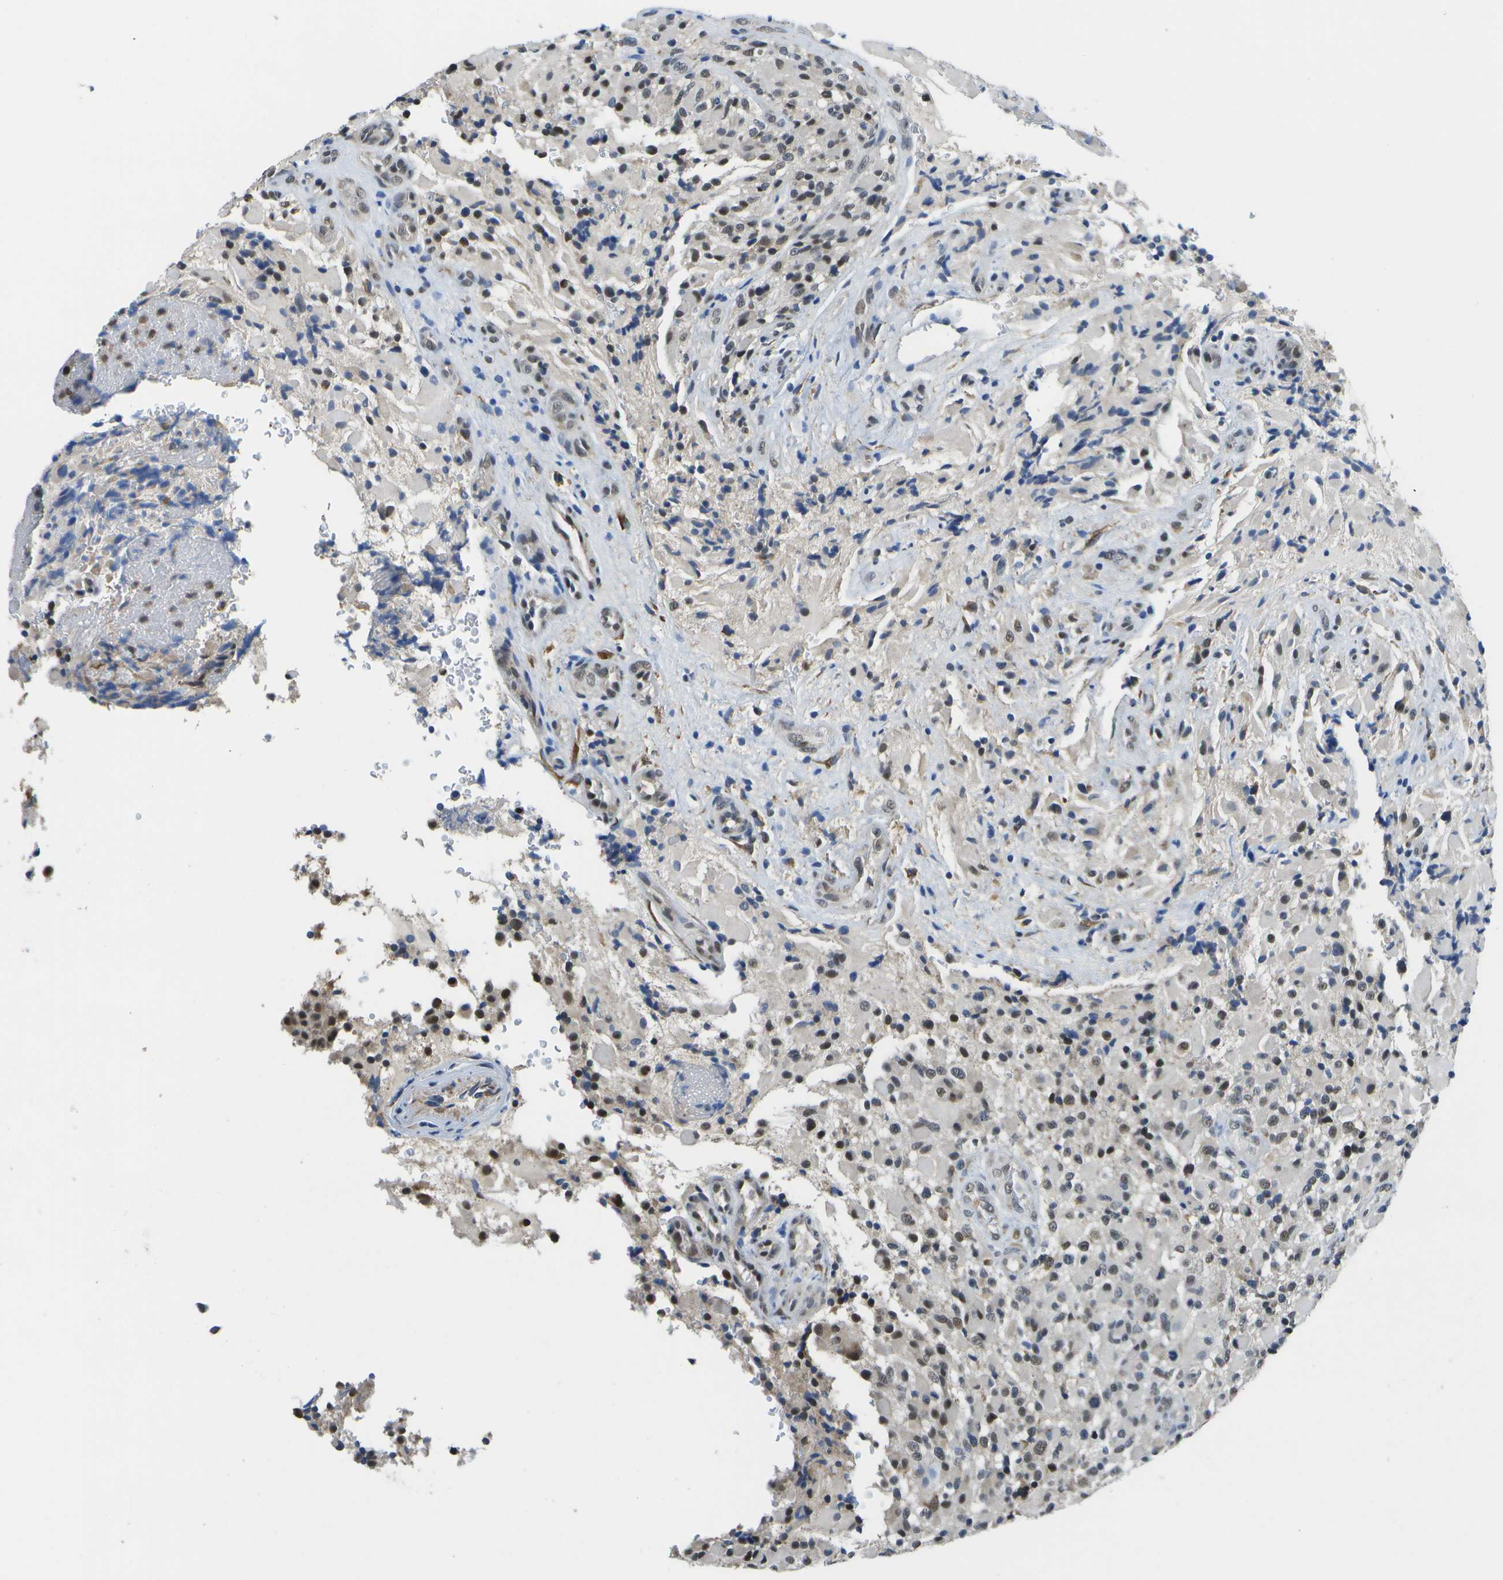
{"staining": {"intensity": "moderate", "quantity": "<25%", "location": "nuclear"}, "tissue": "glioma", "cell_type": "Tumor cells", "image_type": "cancer", "snomed": [{"axis": "morphology", "description": "Glioma, malignant, High grade"}, {"axis": "topography", "description": "Brain"}], "caption": "Glioma stained for a protein shows moderate nuclear positivity in tumor cells.", "gene": "DSE", "patient": {"sex": "male", "age": 71}}